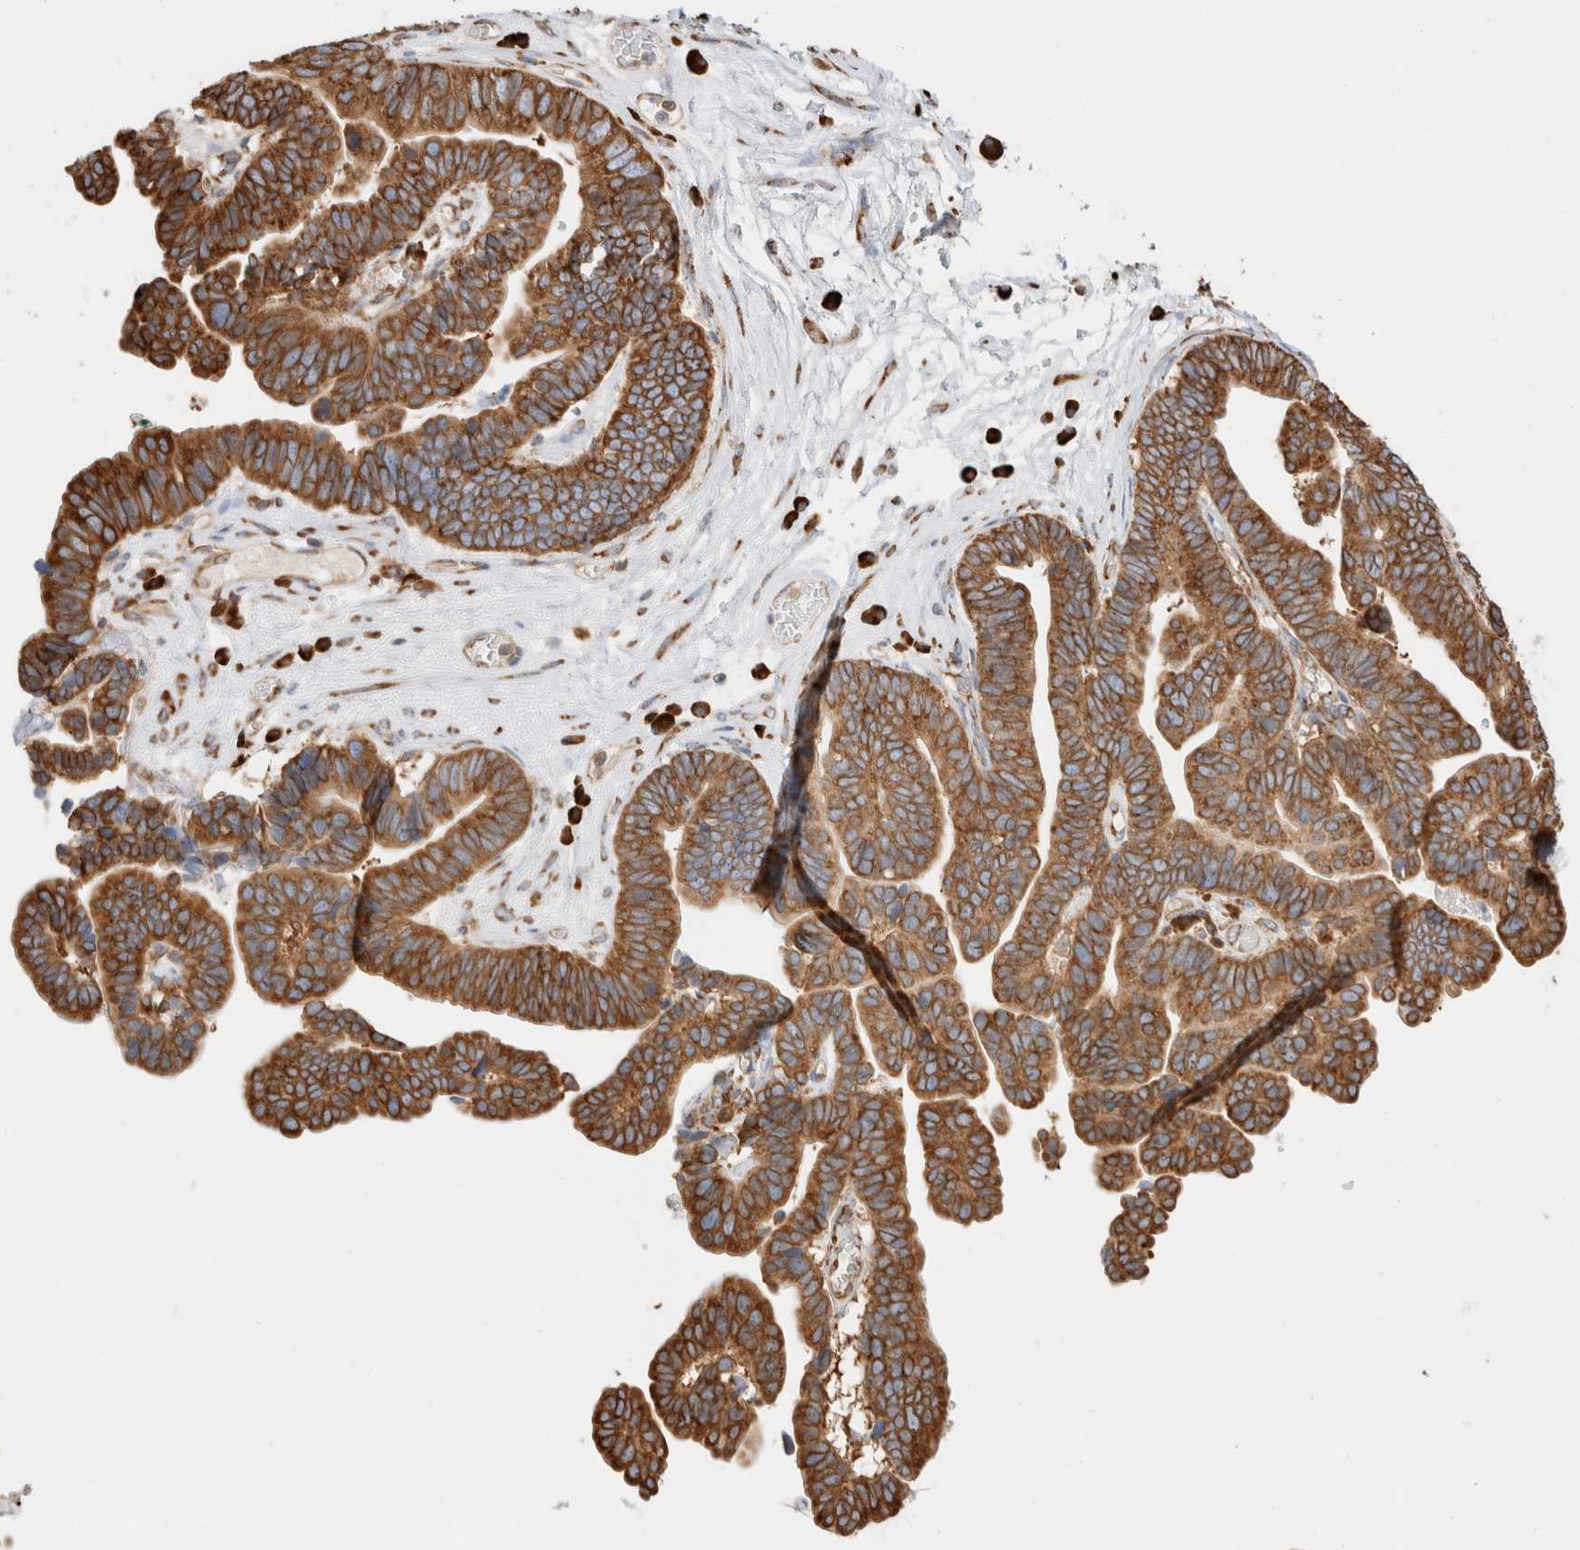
{"staining": {"intensity": "strong", "quantity": ">75%", "location": "cytoplasmic/membranous"}, "tissue": "ovarian cancer", "cell_type": "Tumor cells", "image_type": "cancer", "snomed": [{"axis": "morphology", "description": "Cystadenocarcinoma, serous, NOS"}, {"axis": "topography", "description": "Ovary"}], "caption": "Protein analysis of ovarian cancer (serous cystadenocarcinoma) tissue demonstrates strong cytoplasmic/membranous positivity in approximately >75% of tumor cells.", "gene": "ZC2HC1A", "patient": {"sex": "female", "age": 56}}